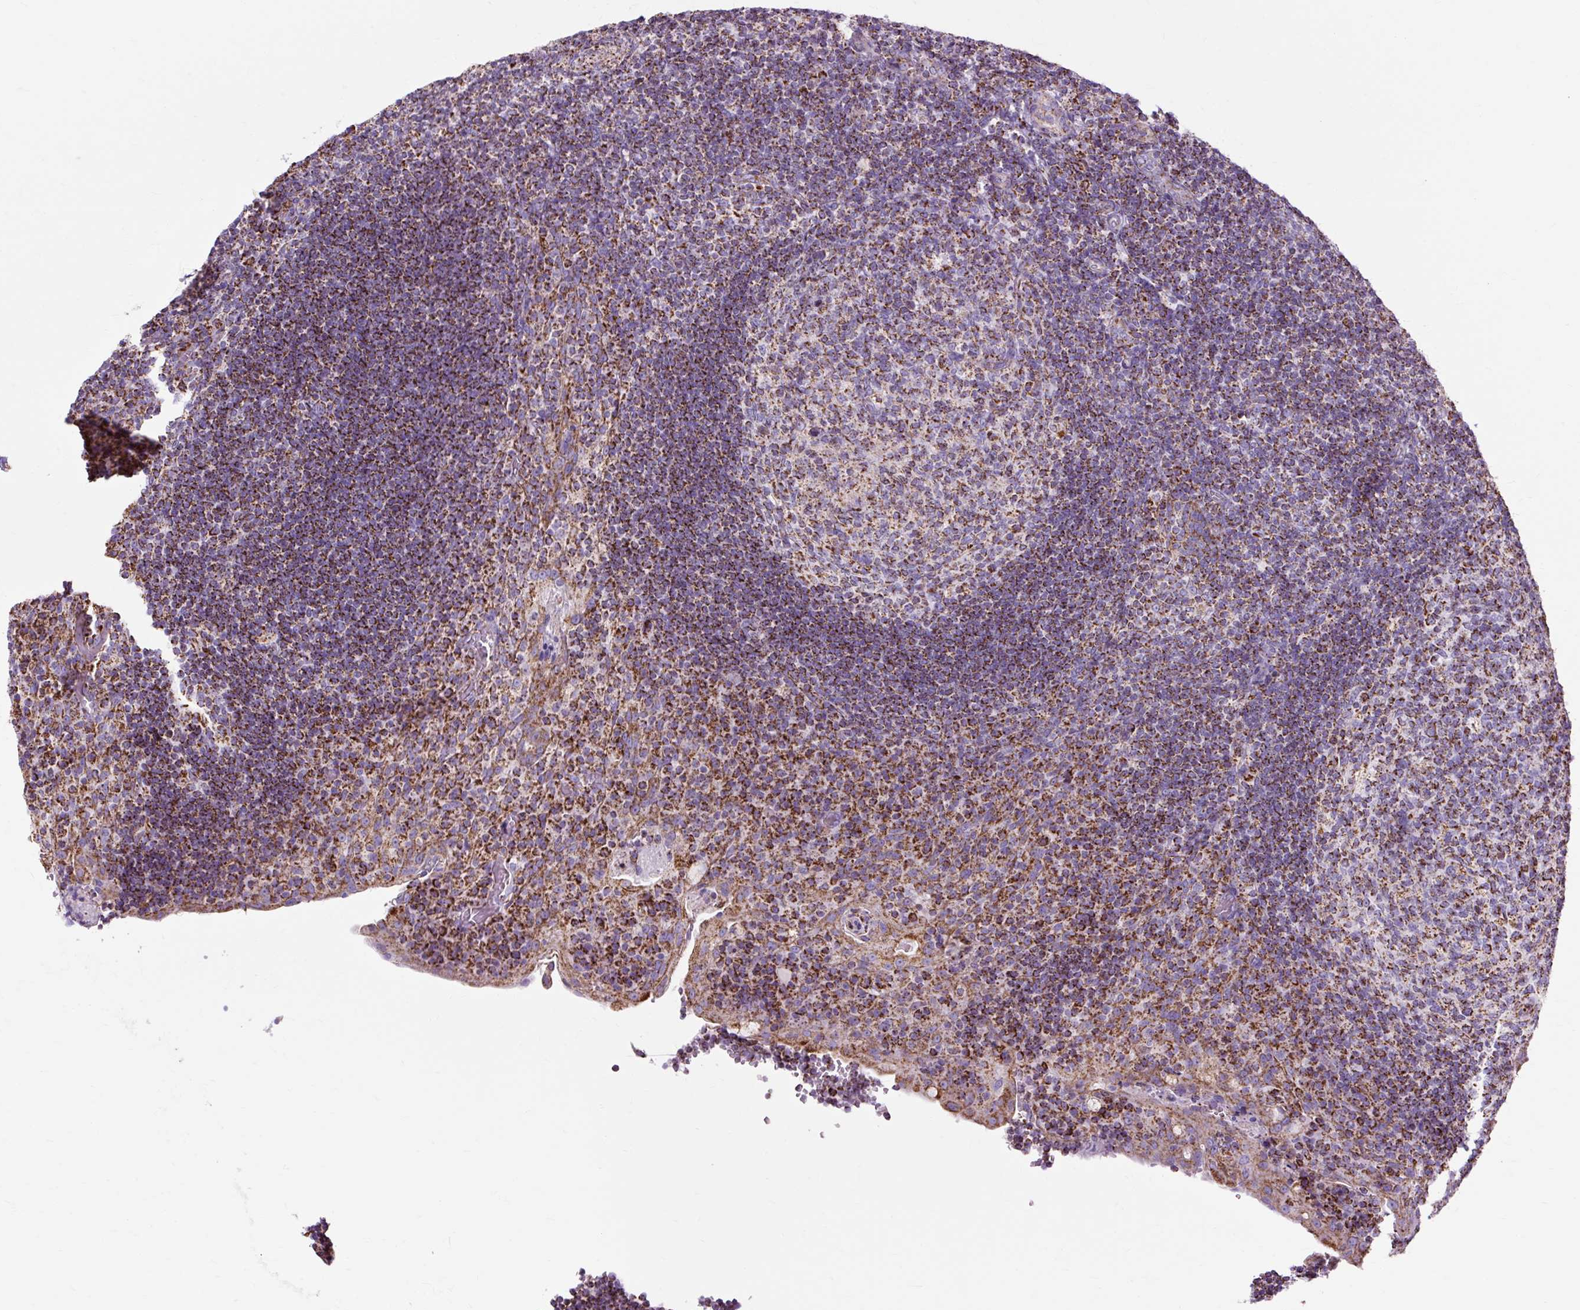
{"staining": {"intensity": "strong", "quantity": ">75%", "location": "cytoplasmic/membranous"}, "tissue": "tonsil", "cell_type": "Germinal center cells", "image_type": "normal", "snomed": [{"axis": "morphology", "description": "Normal tissue, NOS"}, {"axis": "topography", "description": "Tonsil"}], "caption": "Germinal center cells show high levels of strong cytoplasmic/membranous expression in approximately >75% of cells in benign human tonsil.", "gene": "DLAT", "patient": {"sex": "male", "age": 17}}